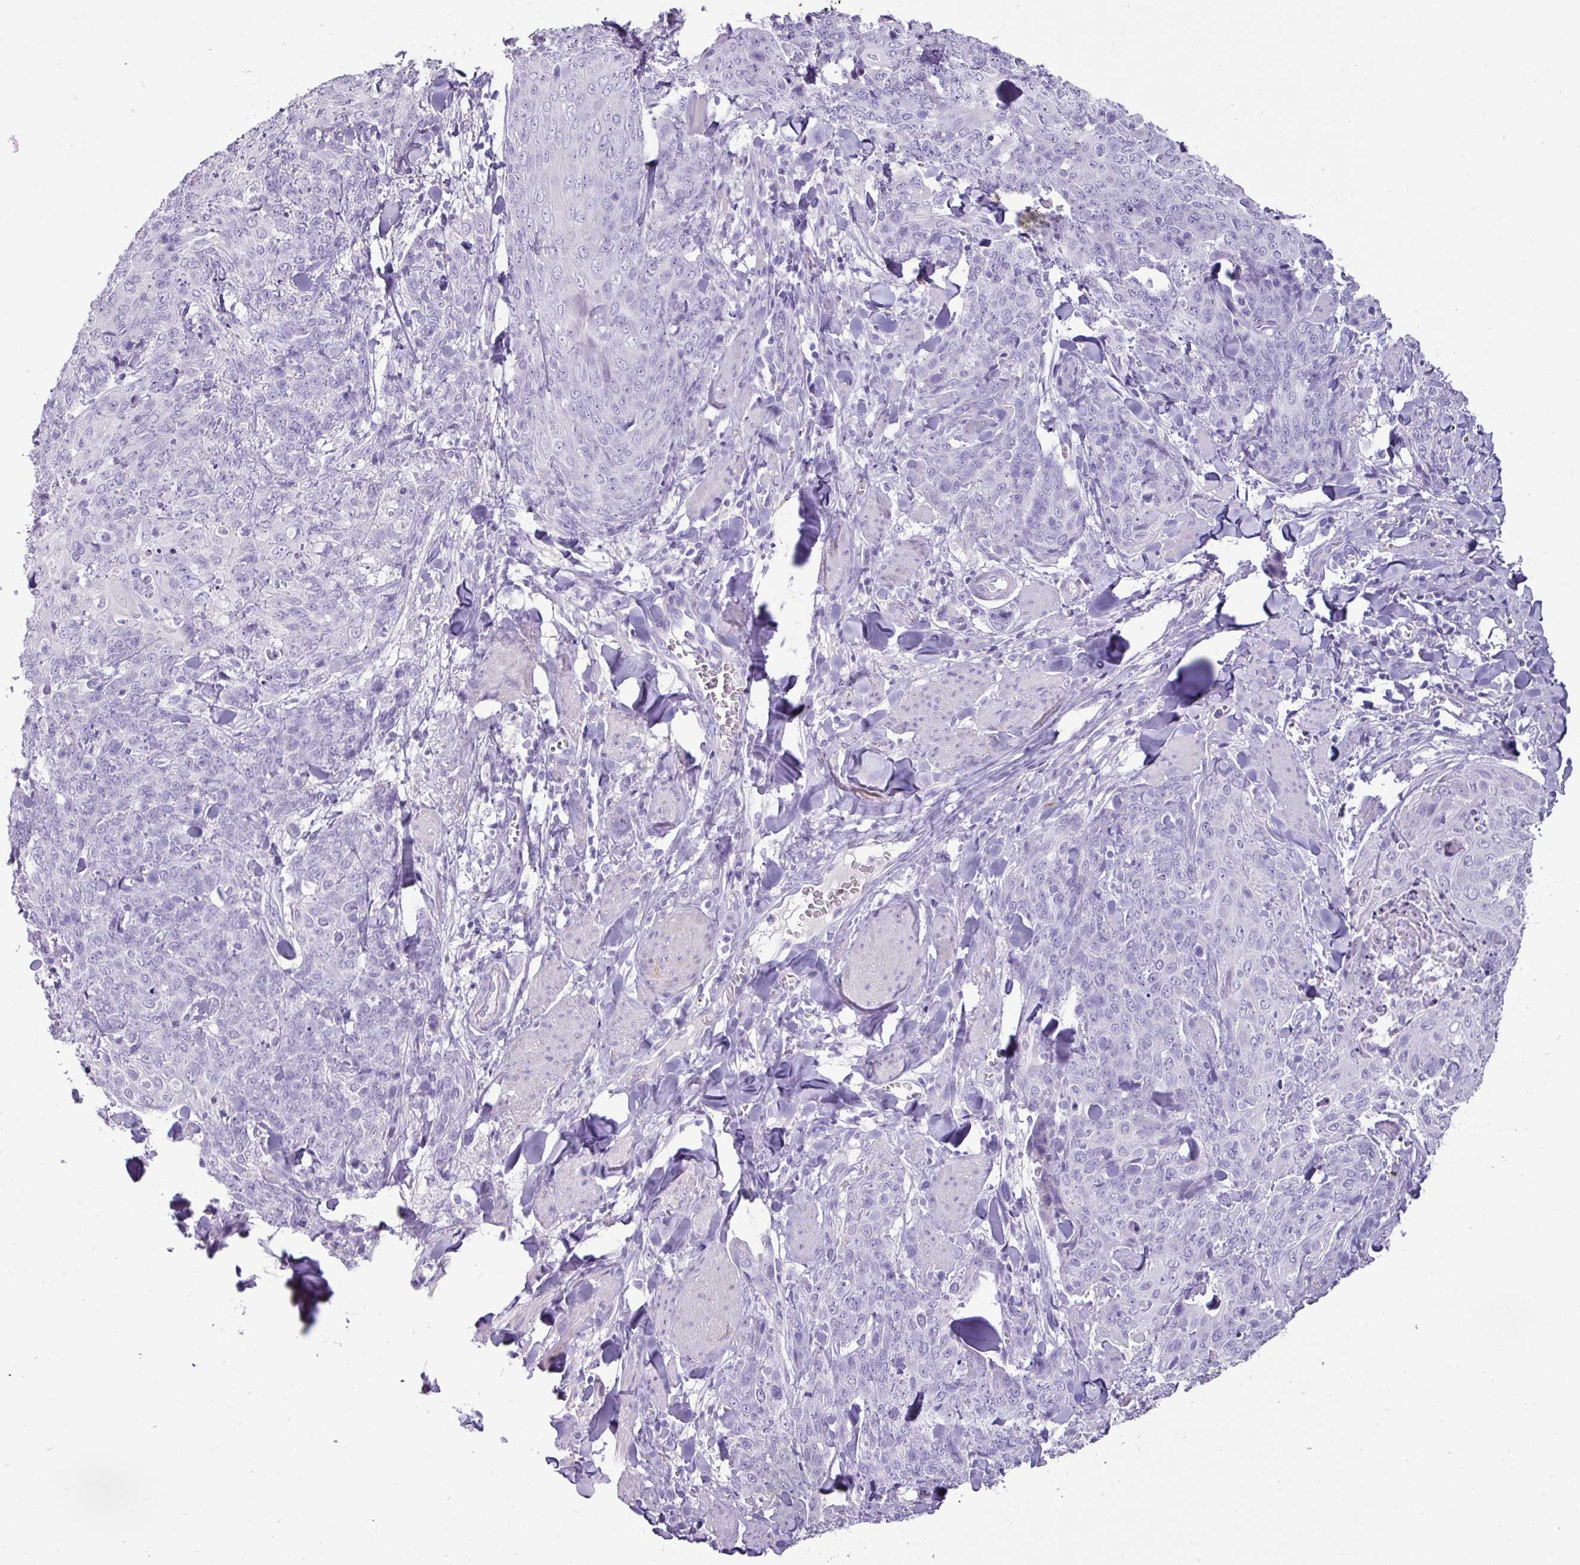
{"staining": {"intensity": "negative", "quantity": "none", "location": "none"}, "tissue": "skin cancer", "cell_type": "Tumor cells", "image_type": "cancer", "snomed": [{"axis": "morphology", "description": "Squamous cell carcinoma, NOS"}, {"axis": "topography", "description": "Skin"}, {"axis": "topography", "description": "Vulva"}], "caption": "Immunohistochemical staining of skin cancer displays no significant expression in tumor cells.", "gene": "GSTA3", "patient": {"sex": "female", "age": 85}}